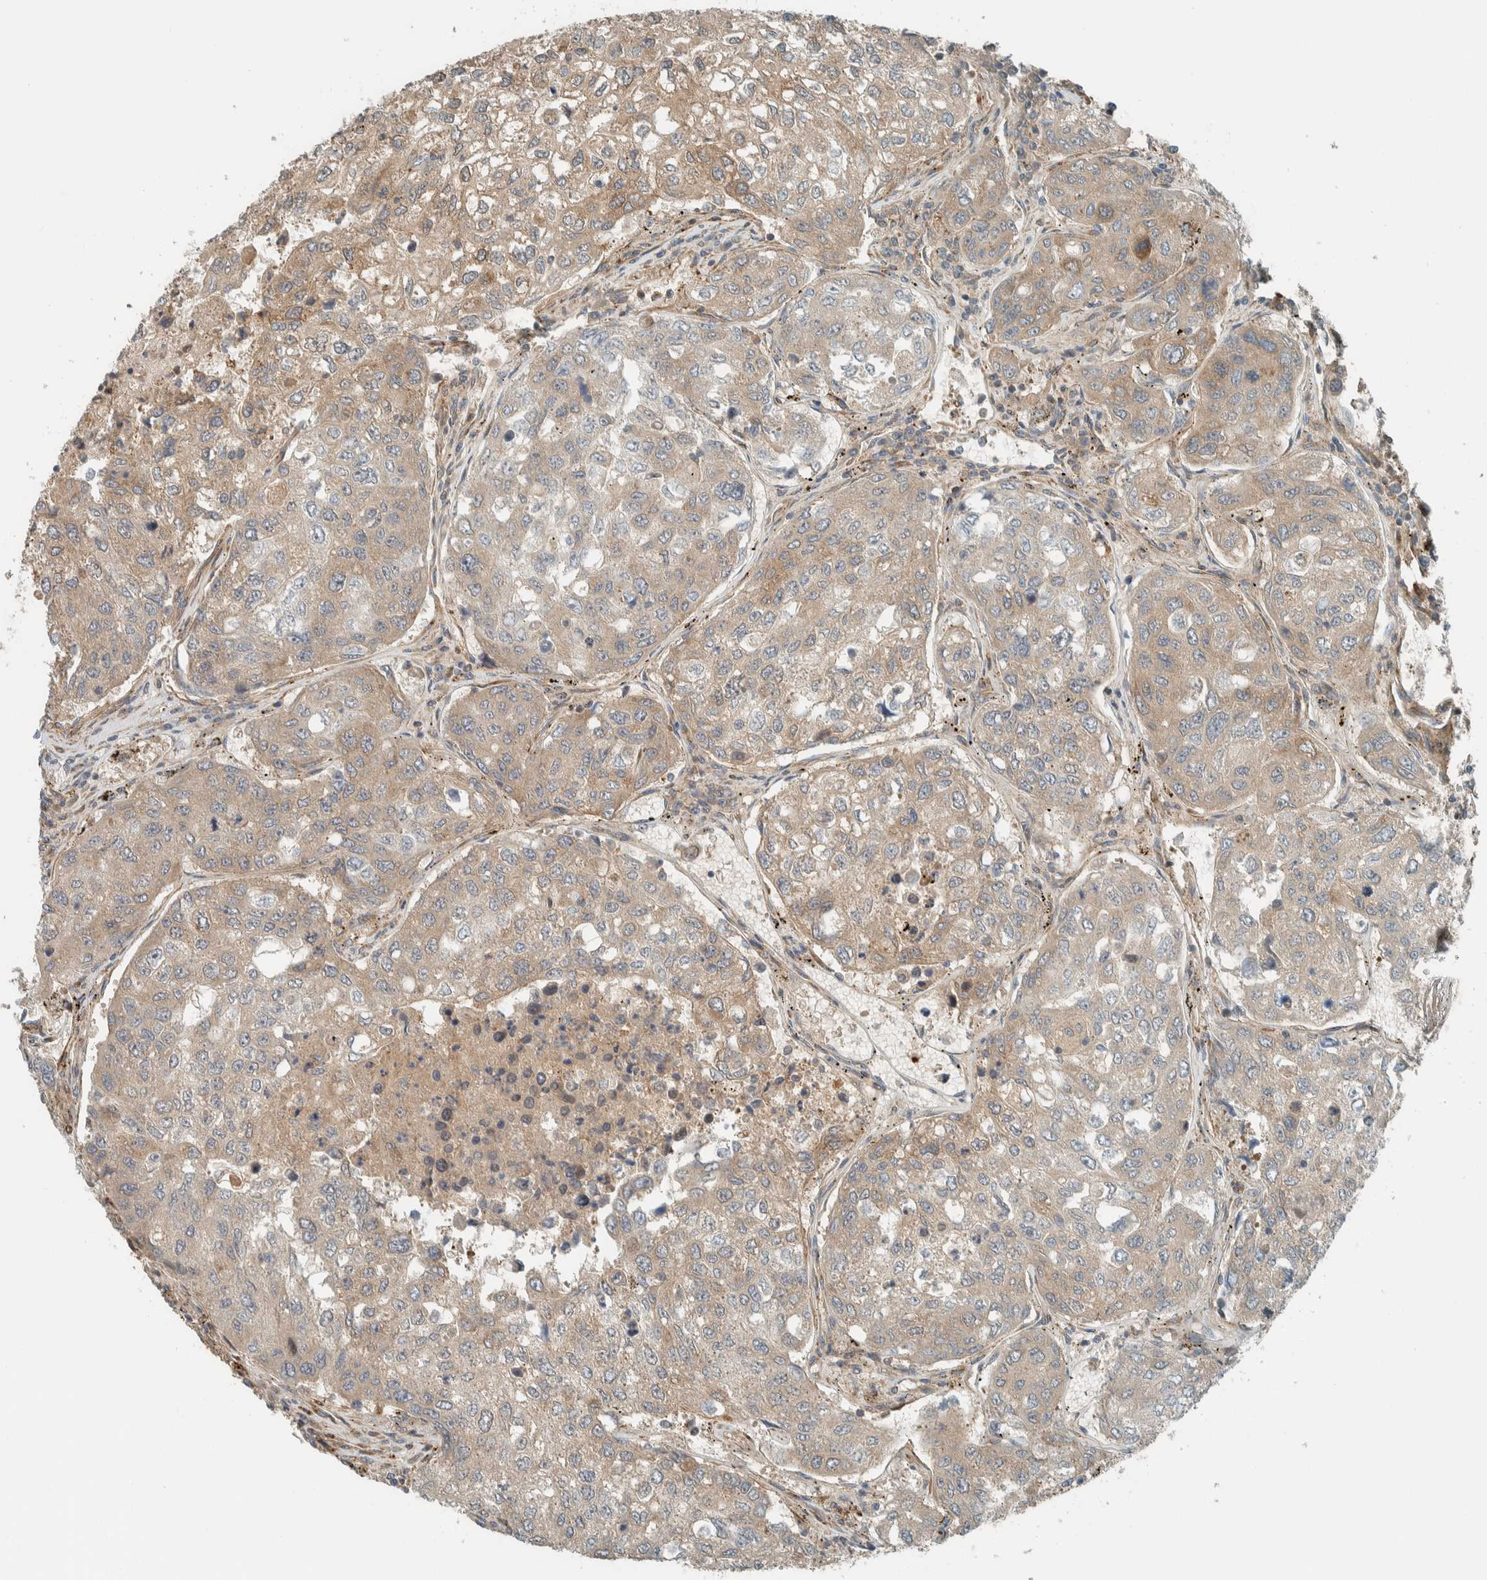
{"staining": {"intensity": "moderate", "quantity": "25%-75%", "location": "cytoplasmic/membranous"}, "tissue": "urothelial cancer", "cell_type": "Tumor cells", "image_type": "cancer", "snomed": [{"axis": "morphology", "description": "Urothelial carcinoma, High grade"}, {"axis": "topography", "description": "Lymph node"}, {"axis": "topography", "description": "Urinary bladder"}], "caption": "Protein positivity by IHC displays moderate cytoplasmic/membranous positivity in about 25%-75% of tumor cells in urothelial cancer.", "gene": "EXOC7", "patient": {"sex": "male", "age": 51}}